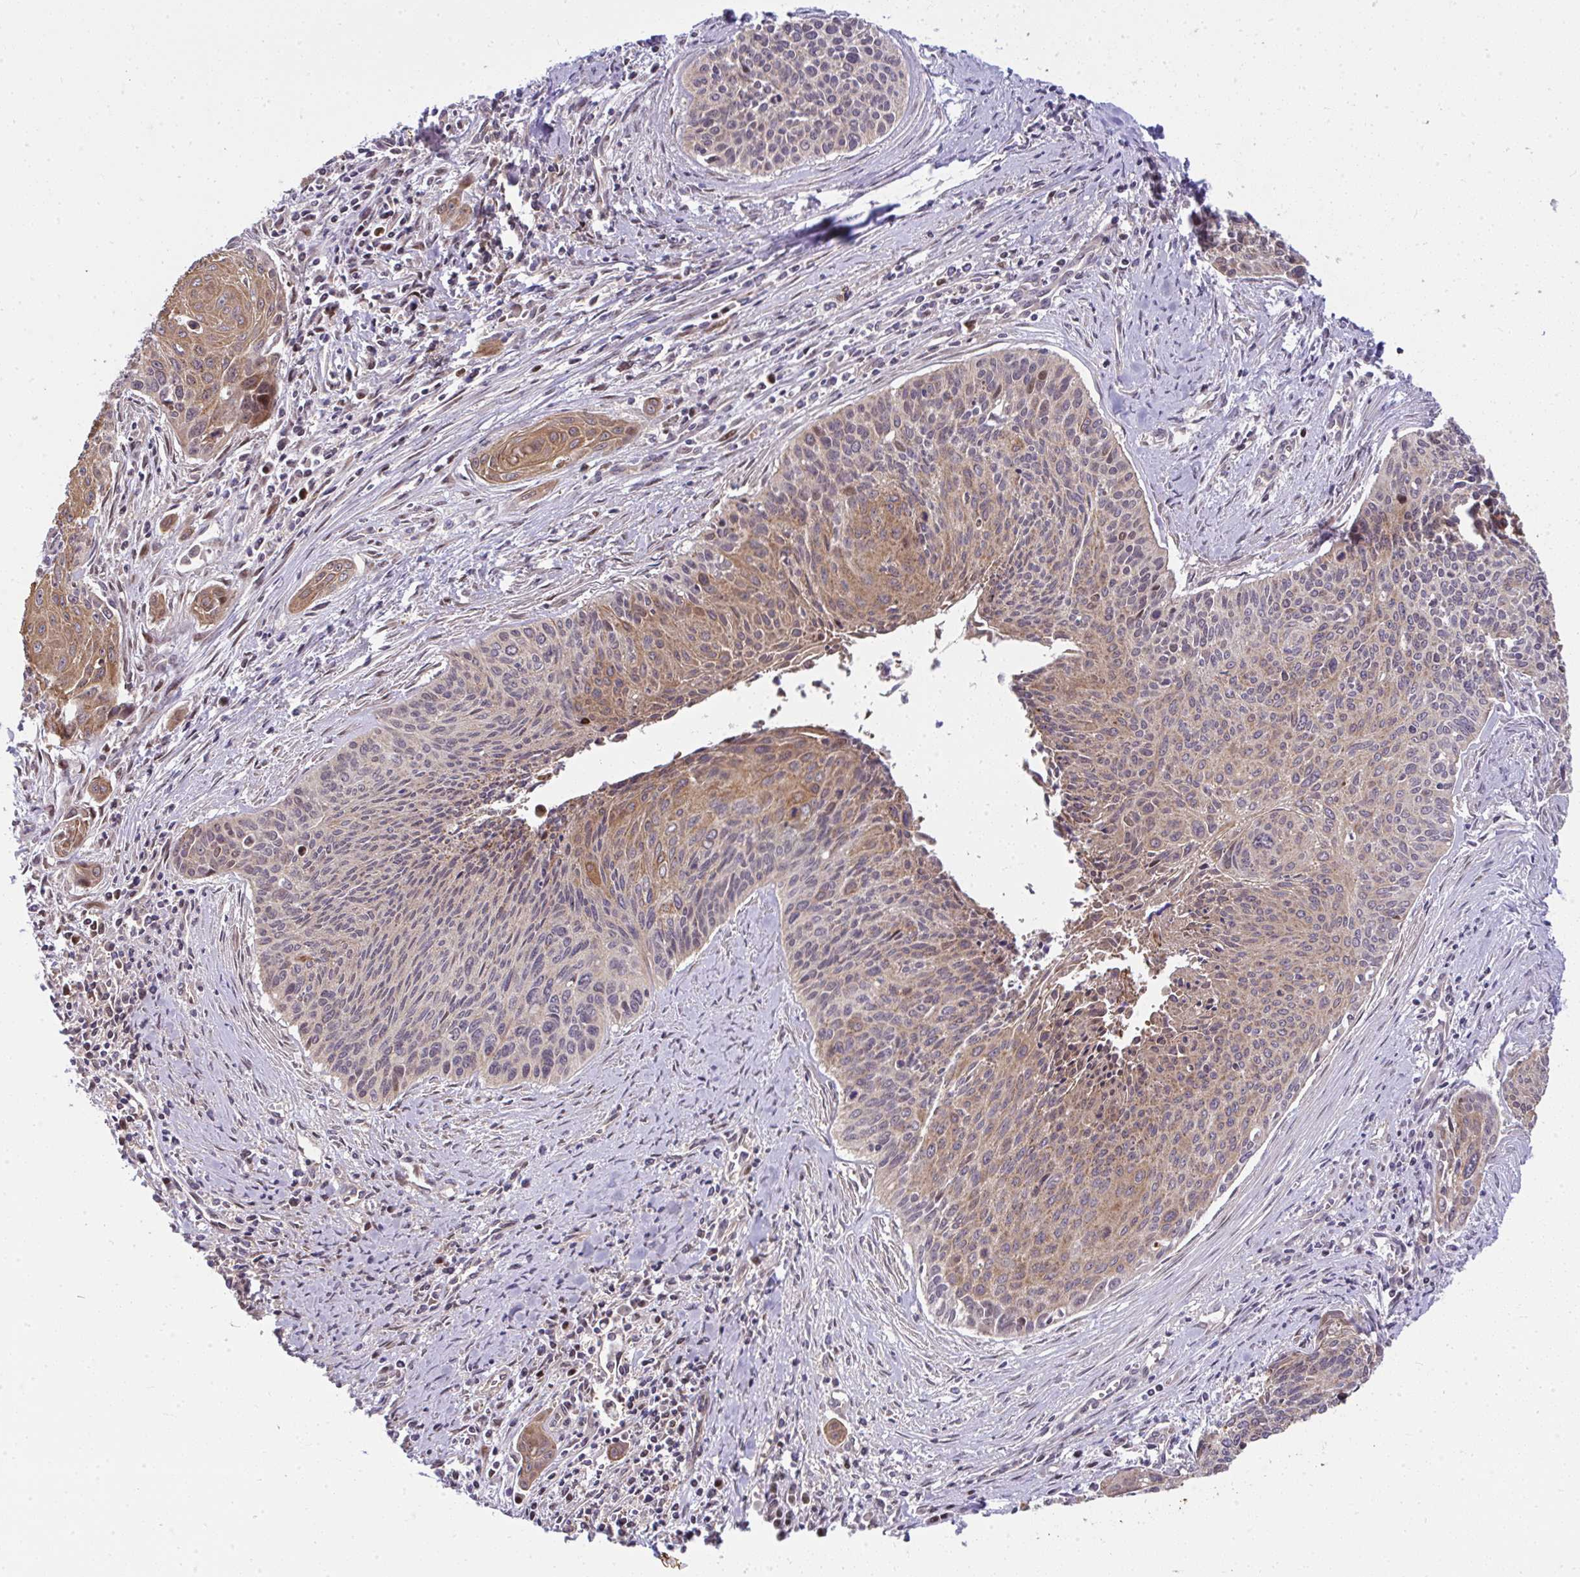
{"staining": {"intensity": "moderate", "quantity": "25%-75%", "location": "cytoplasmic/membranous"}, "tissue": "cervical cancer", "cell_type": "Tumor cells", "image_type": "cancer", "snomed": [{"axis": "morphology", "description": "Squamous cell carcinoma, NOS"}, {"axis": "topography", "description": "Cervix"}], "caption": "Immunohistochemical staining of human squamous cell carcinoma (cervical) shows medium levels of moderate cytoplasmic/membranous protein staining in about 25%-75% of tumor cells.", "gene": "RDH14", "patient": {"sex": "female", "age": 55}}